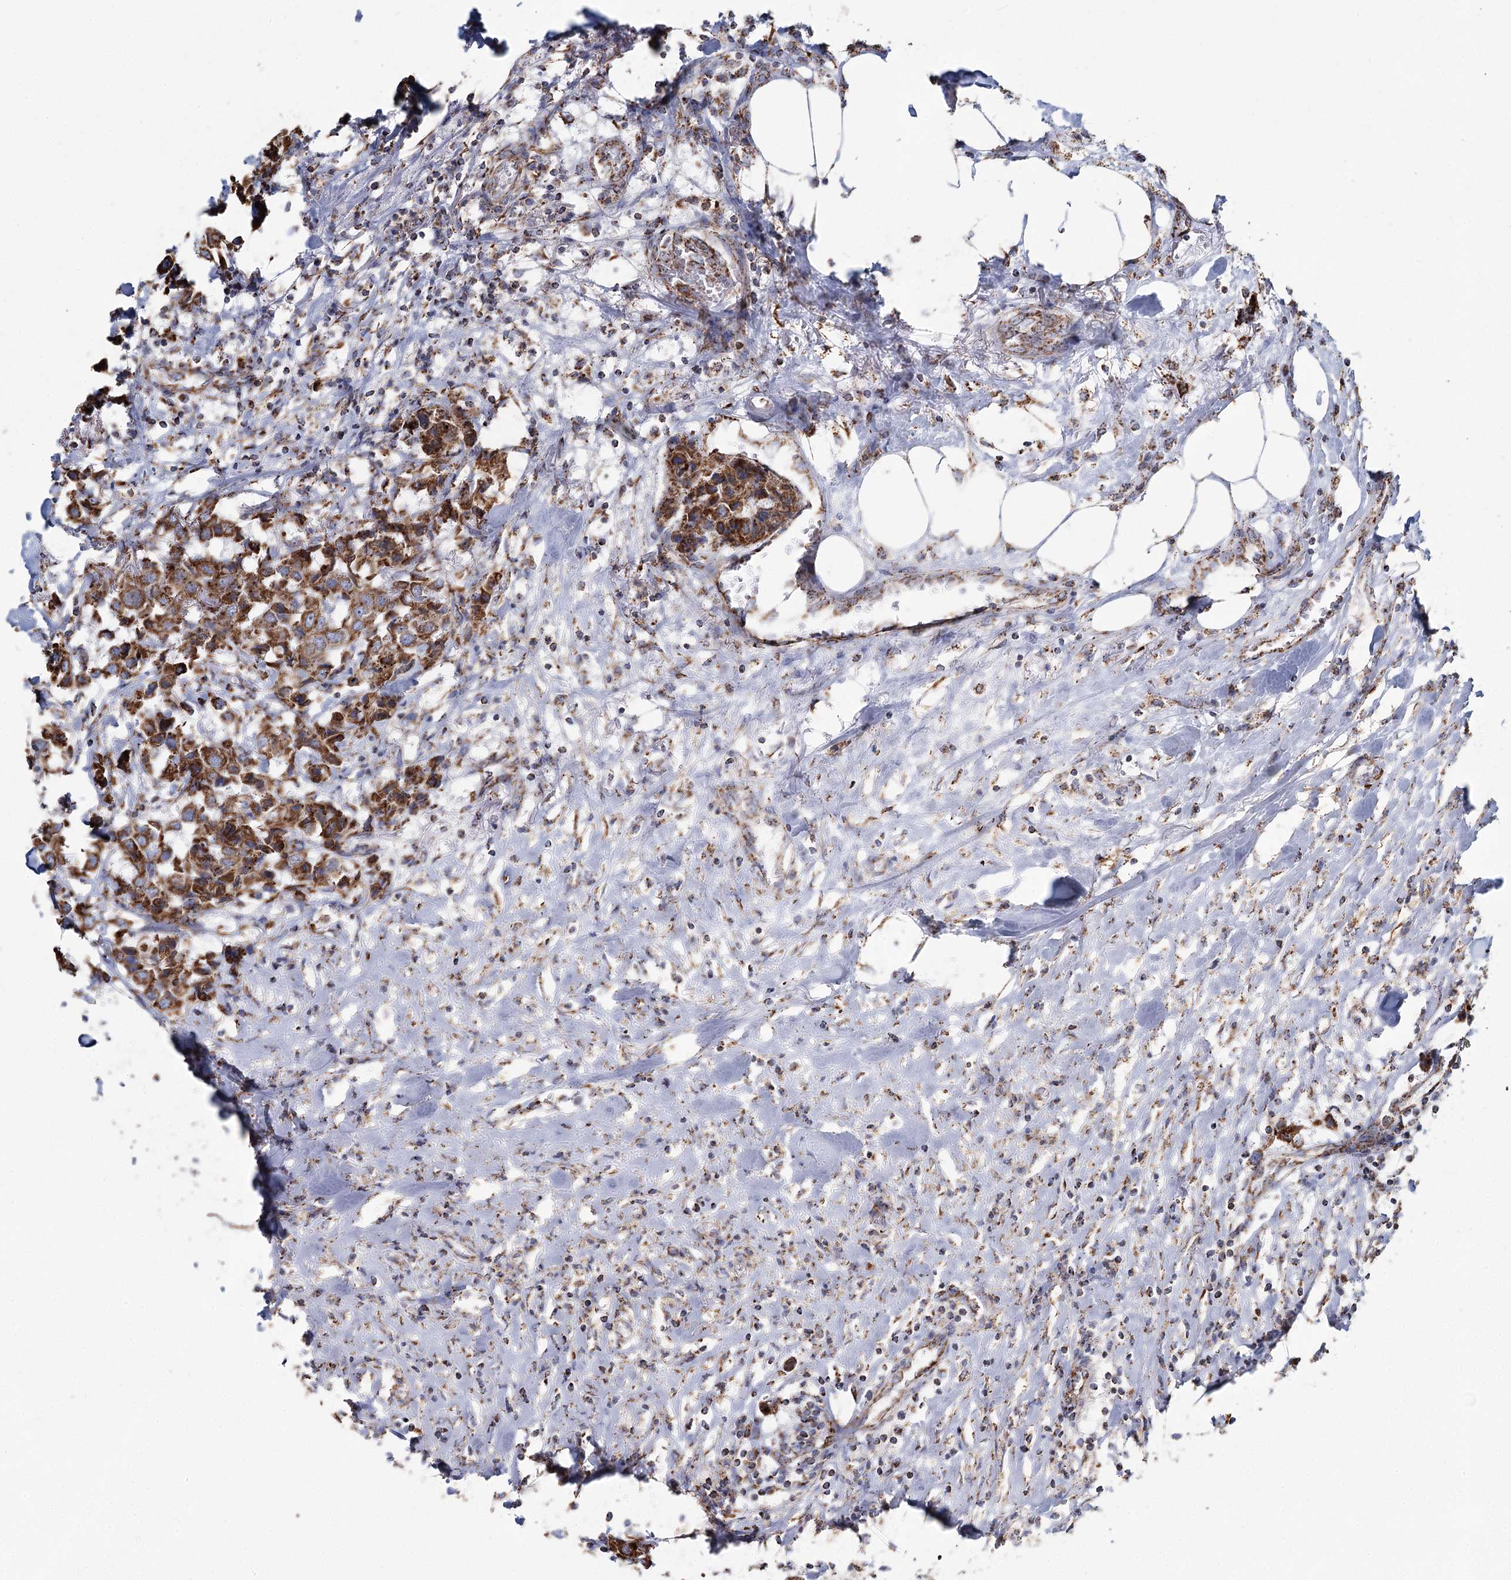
{"staining": {"intensity": "strong", "quantity": ">75%", "location": "cytoplasmic/membranous"}, "tissue": "breast cancer", "cell_type": "Tumor cells", "image_type": "cancer", "snomed": [{"axis": "morphology", "description": "Duct carcinoma"}, {"axis": "topography", "description": "Breast"}], "caption": "The histopathology image reveals immunohistochemical staining of breast cancer. There is strong cytoplasmic/membranous staining is seen in about >75% of tumor cells. (Brightfield microscopy of DAB IHC at high magnification).", "gene": "MRPL44", "patient": {"sex": "female", "age": 80}}